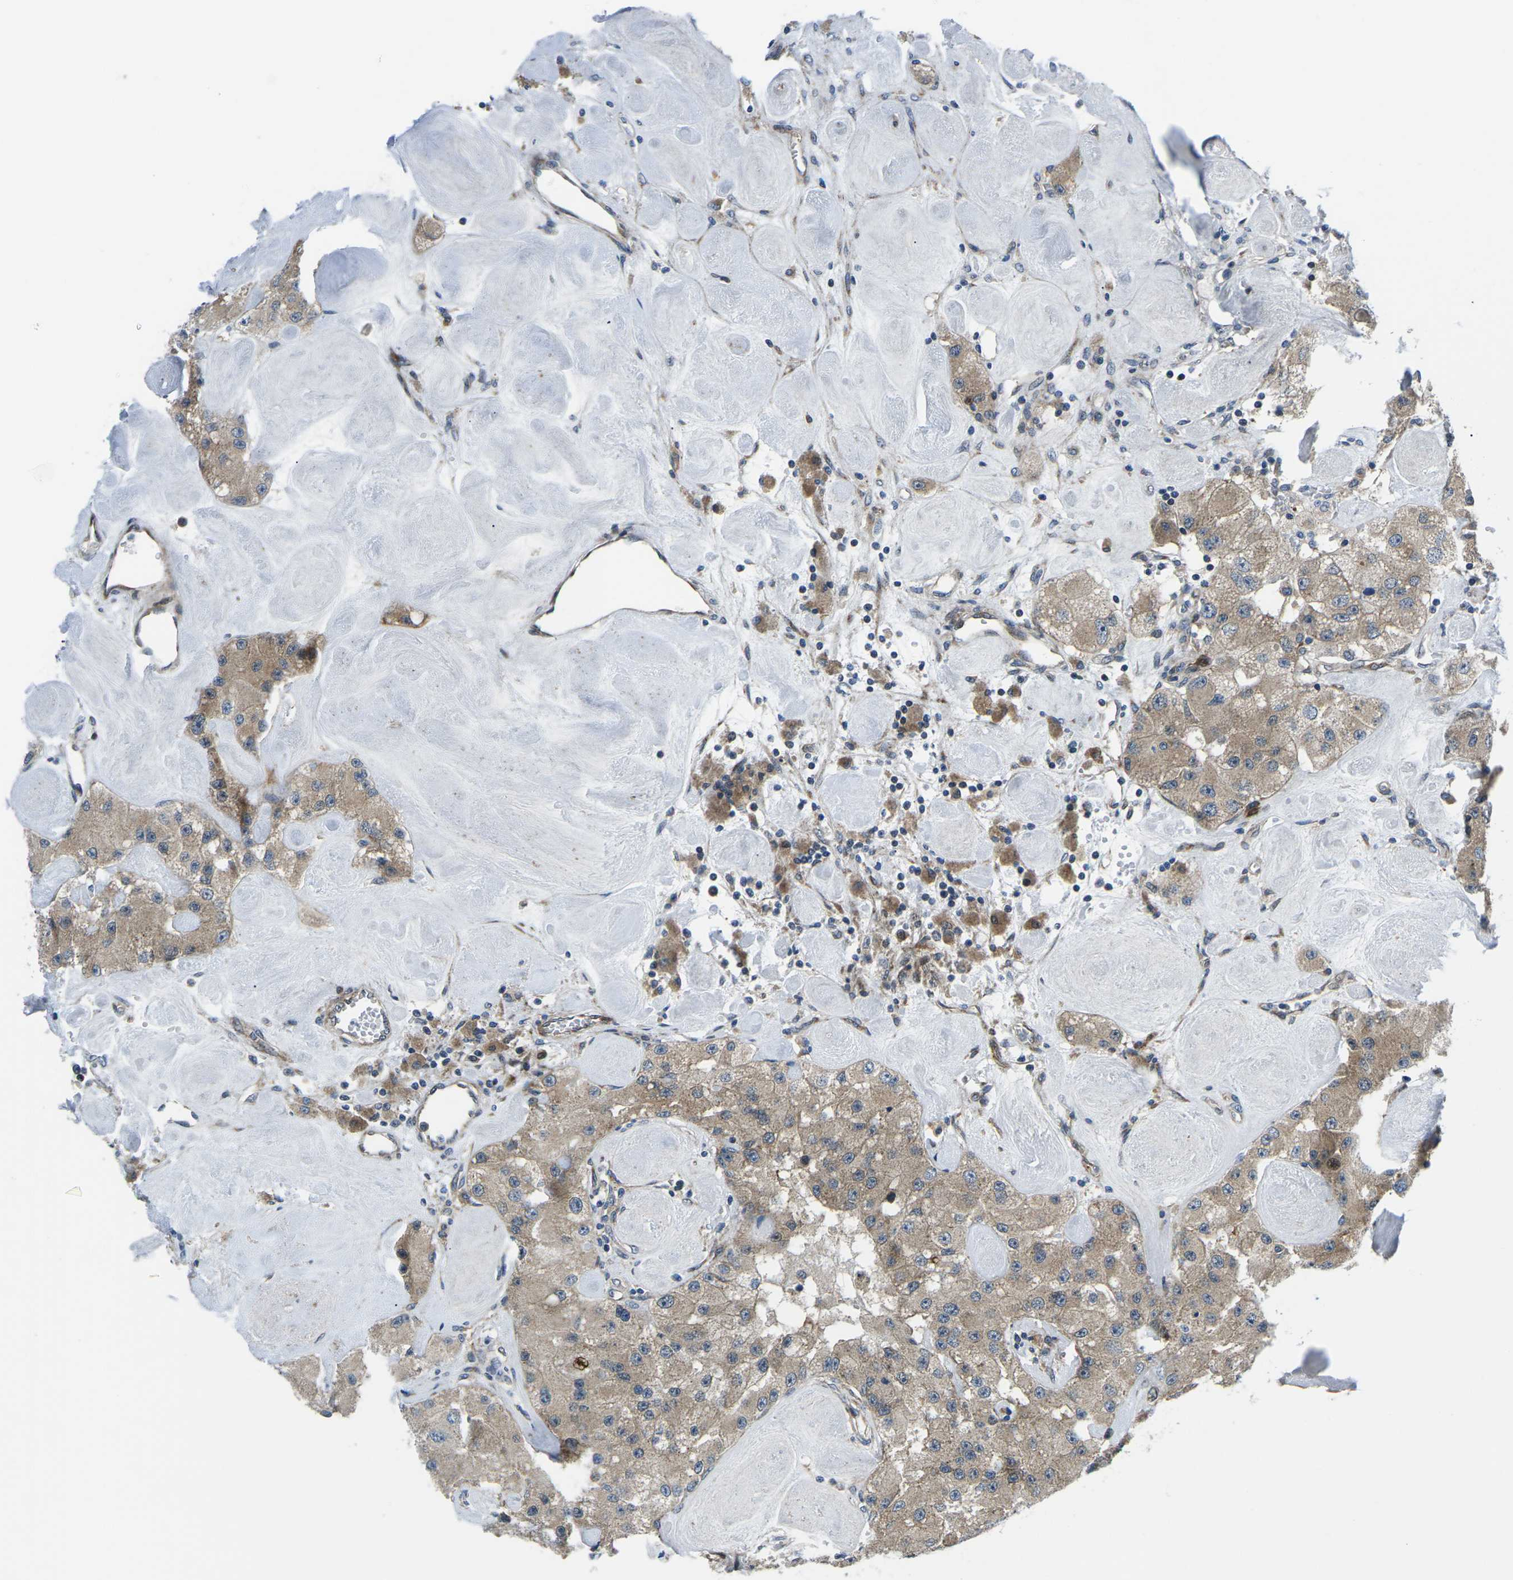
{"staining": {"intensity": "weak", "quantity": ">75%", "location": "cytoplasmic/membranous"}, "tissue": "carcinoid", "cell_type": "Tumor cells", "image_type": "cancer", "snomed": [{"axis": "morphology", "description": "Carcinoid, malignant, NOS"}, {"axis": "topography", "description": "Pancreas"}], "caption": "Approximately >75% of tumor cells in carcinoid show weak cytoplasmic/membranous protein staining as visualized by brown immunohistochemical staining.", "gene": "EIF4E", "patient": {"sex": "male", "age": 41}}